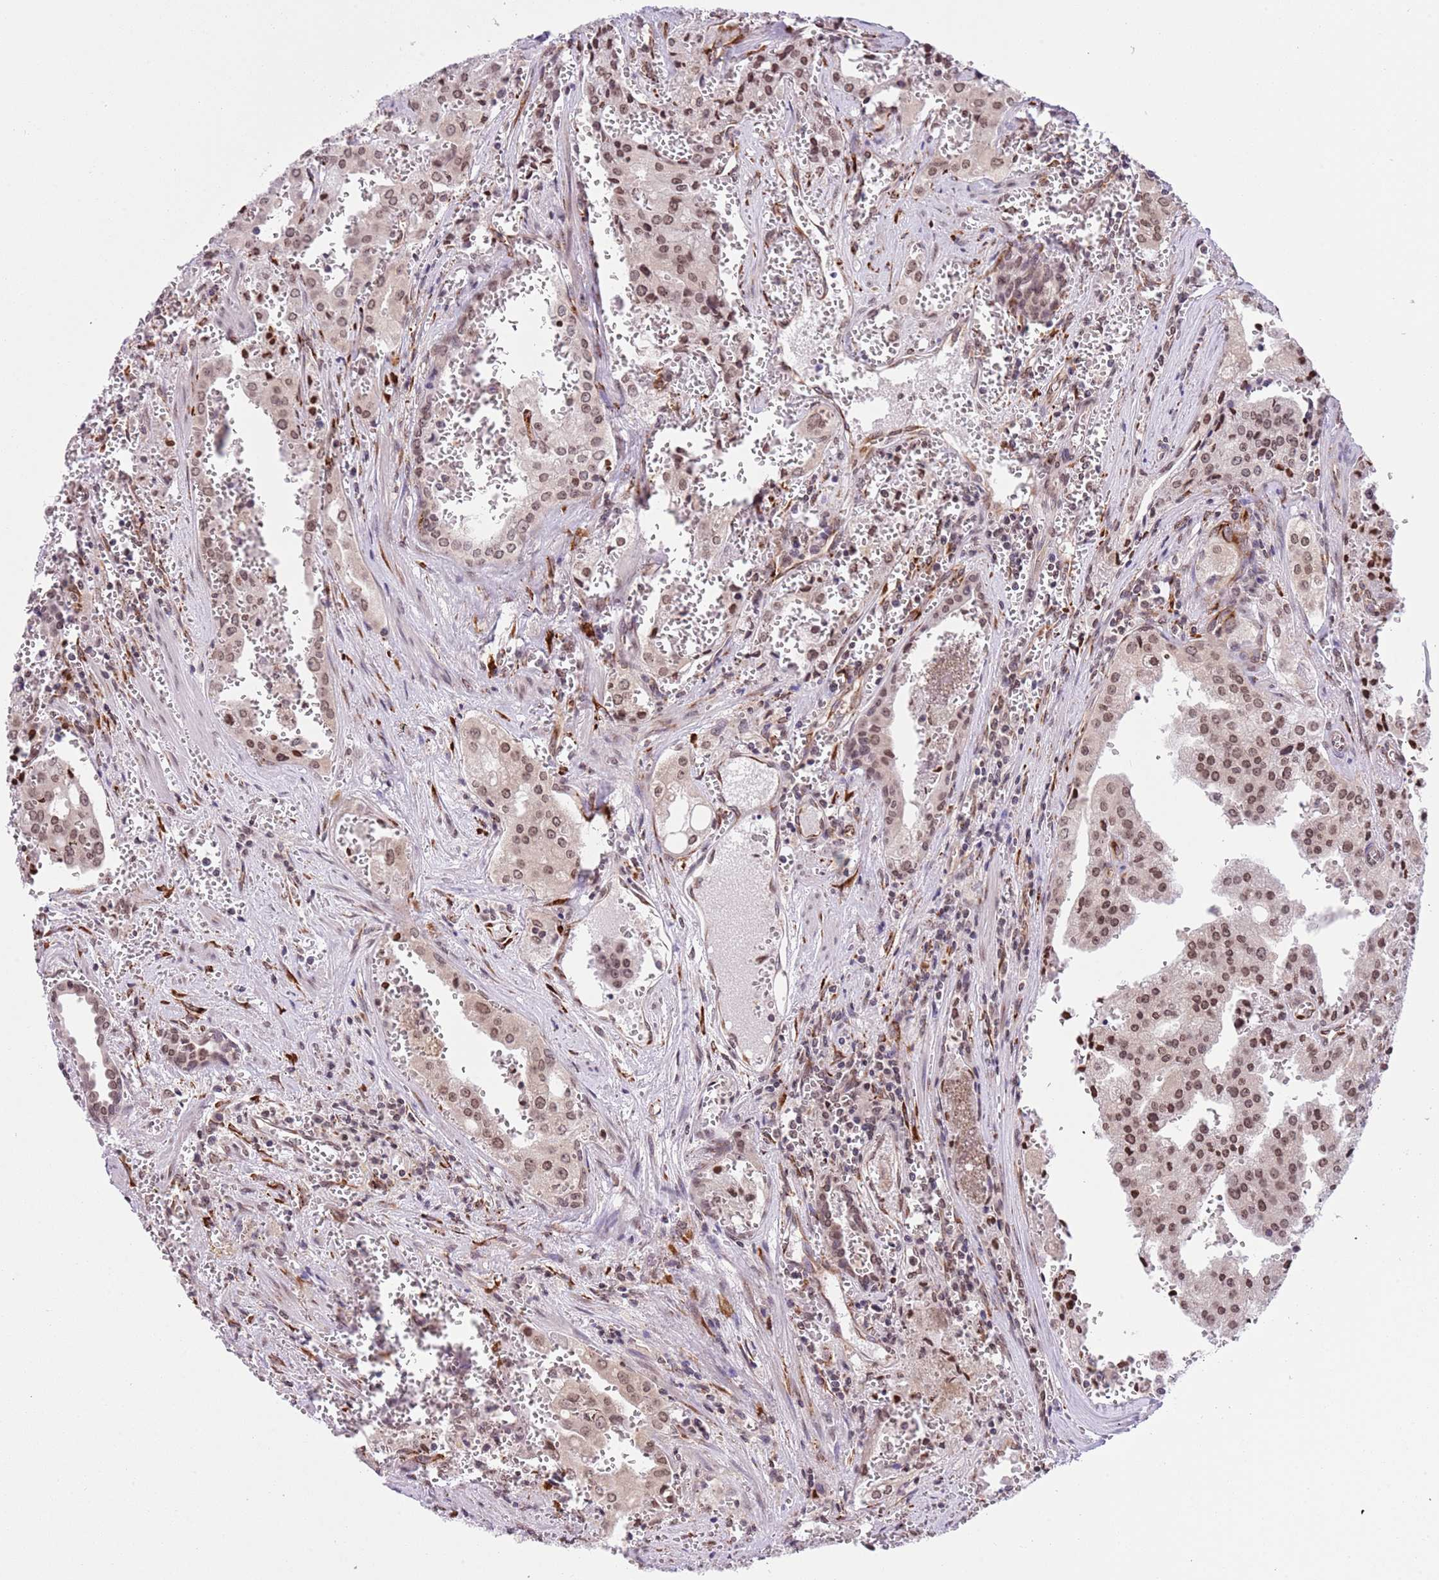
{"staining": {"intensity": "moderate", "quantity": ">75%", "location": "nuclear"}, "tissue": "prostate cancer", "cell_type": "Tumor cells", "image_type": "cancer", "snomed": [{"axis": "morphology", "description": "Adenocarcinoma, High grade"}, {"axis": "topography", "description": "Prostate"}], "caption": "Adenocarcinoma (high-grade) (prostate) stained with a protein marker displays moderate staining in tumor cells.", "gene": "NRIP1", "patient": {"sex": "male", "age": 68}}